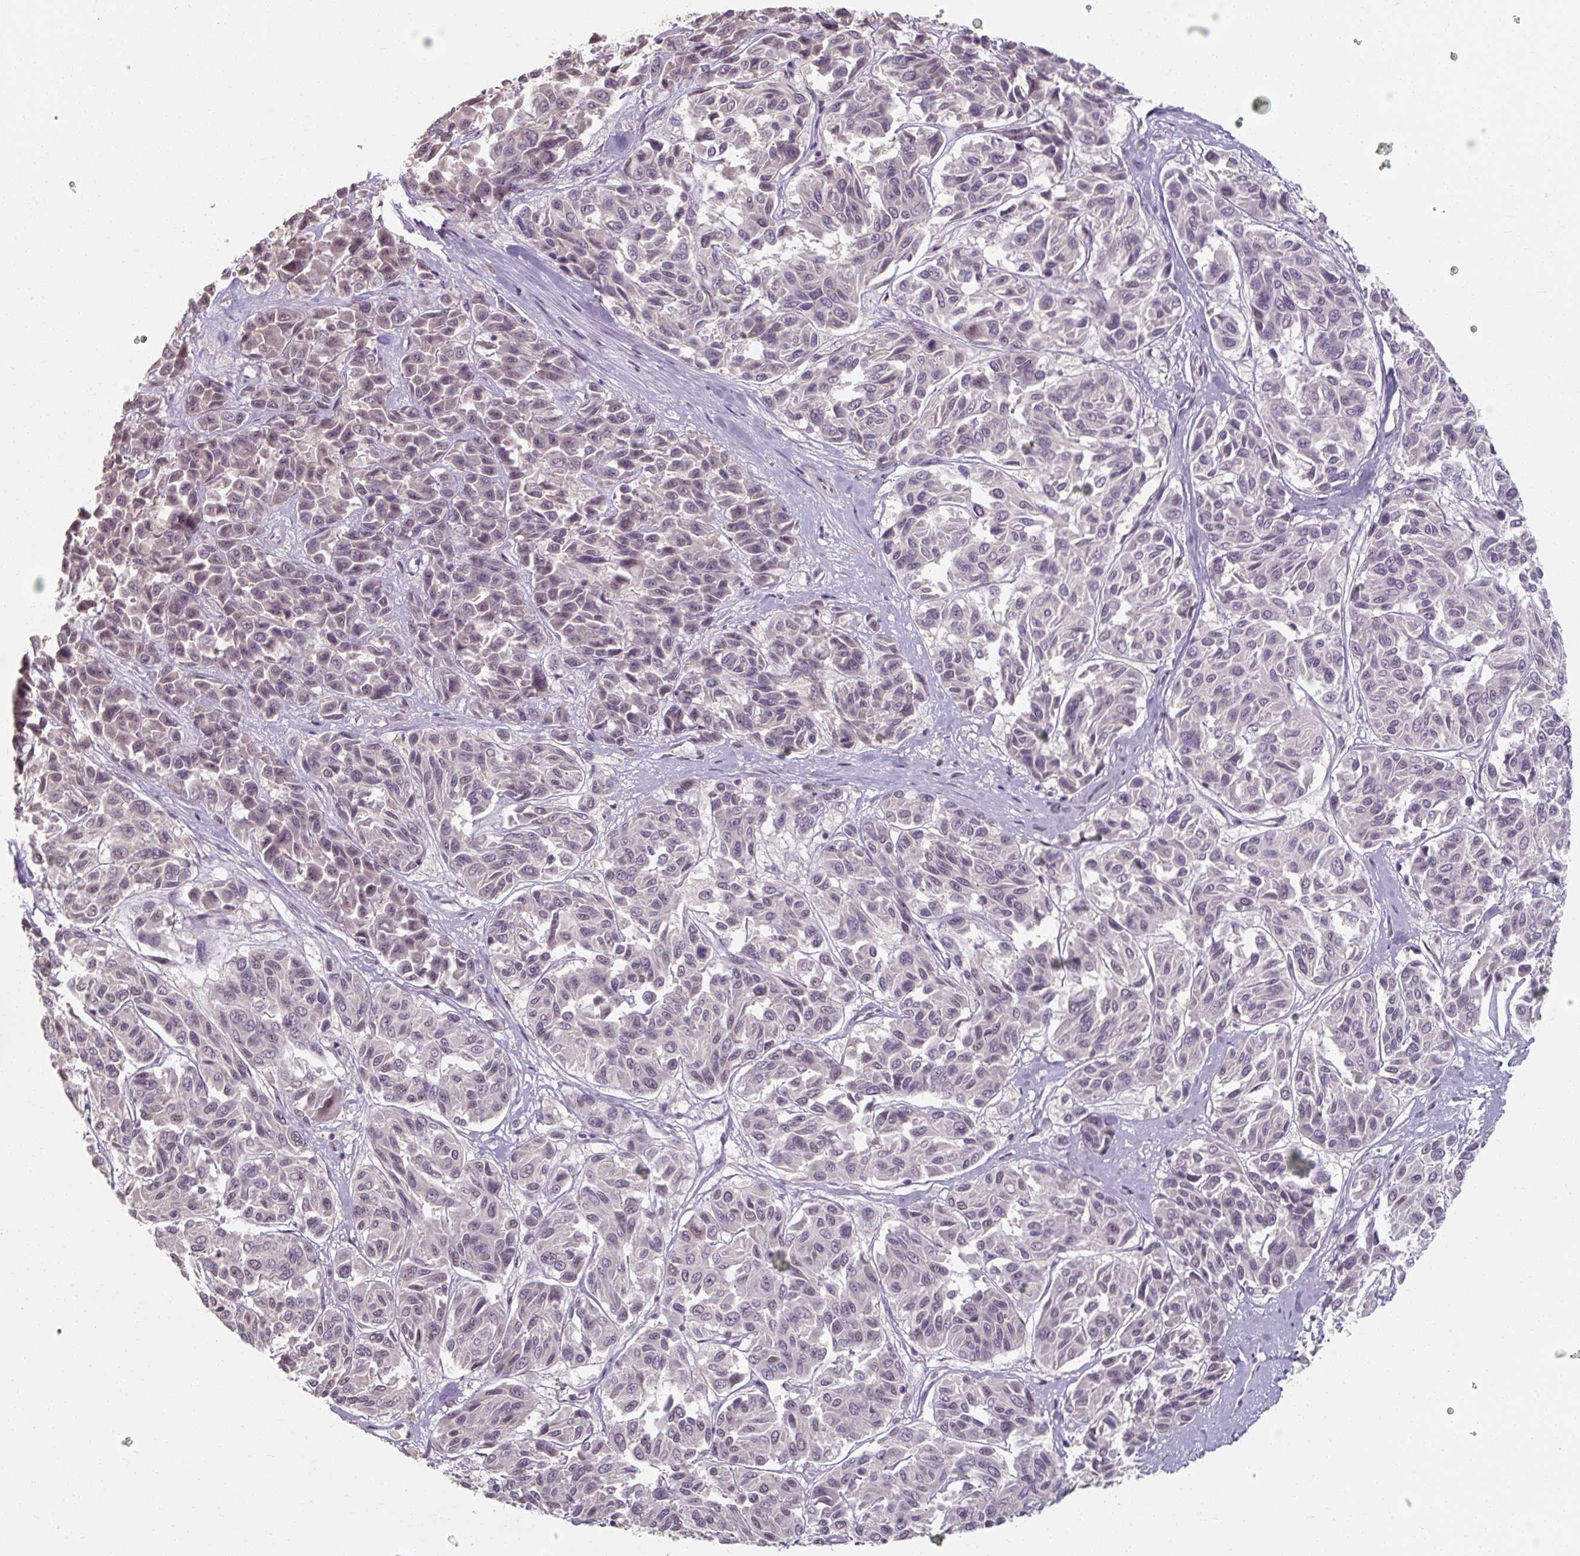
{"staining": {"intensity": "negative", "quantity": "none", "location": "none"}, "tissue": "melanoma", "cell_type": "Tumor cells", "image_type": "cancer", "snomed": [{"axis": "morphology", "description": "Malignant melanoma, NOS"}, {"axis": "topography", "description": "Skin"}], "caption": "A micrograph of human melanoma is negative for staining in tumor cells.", "gene": "ZFTRAF1", "patient": {"sex": "female", "age": 66}}